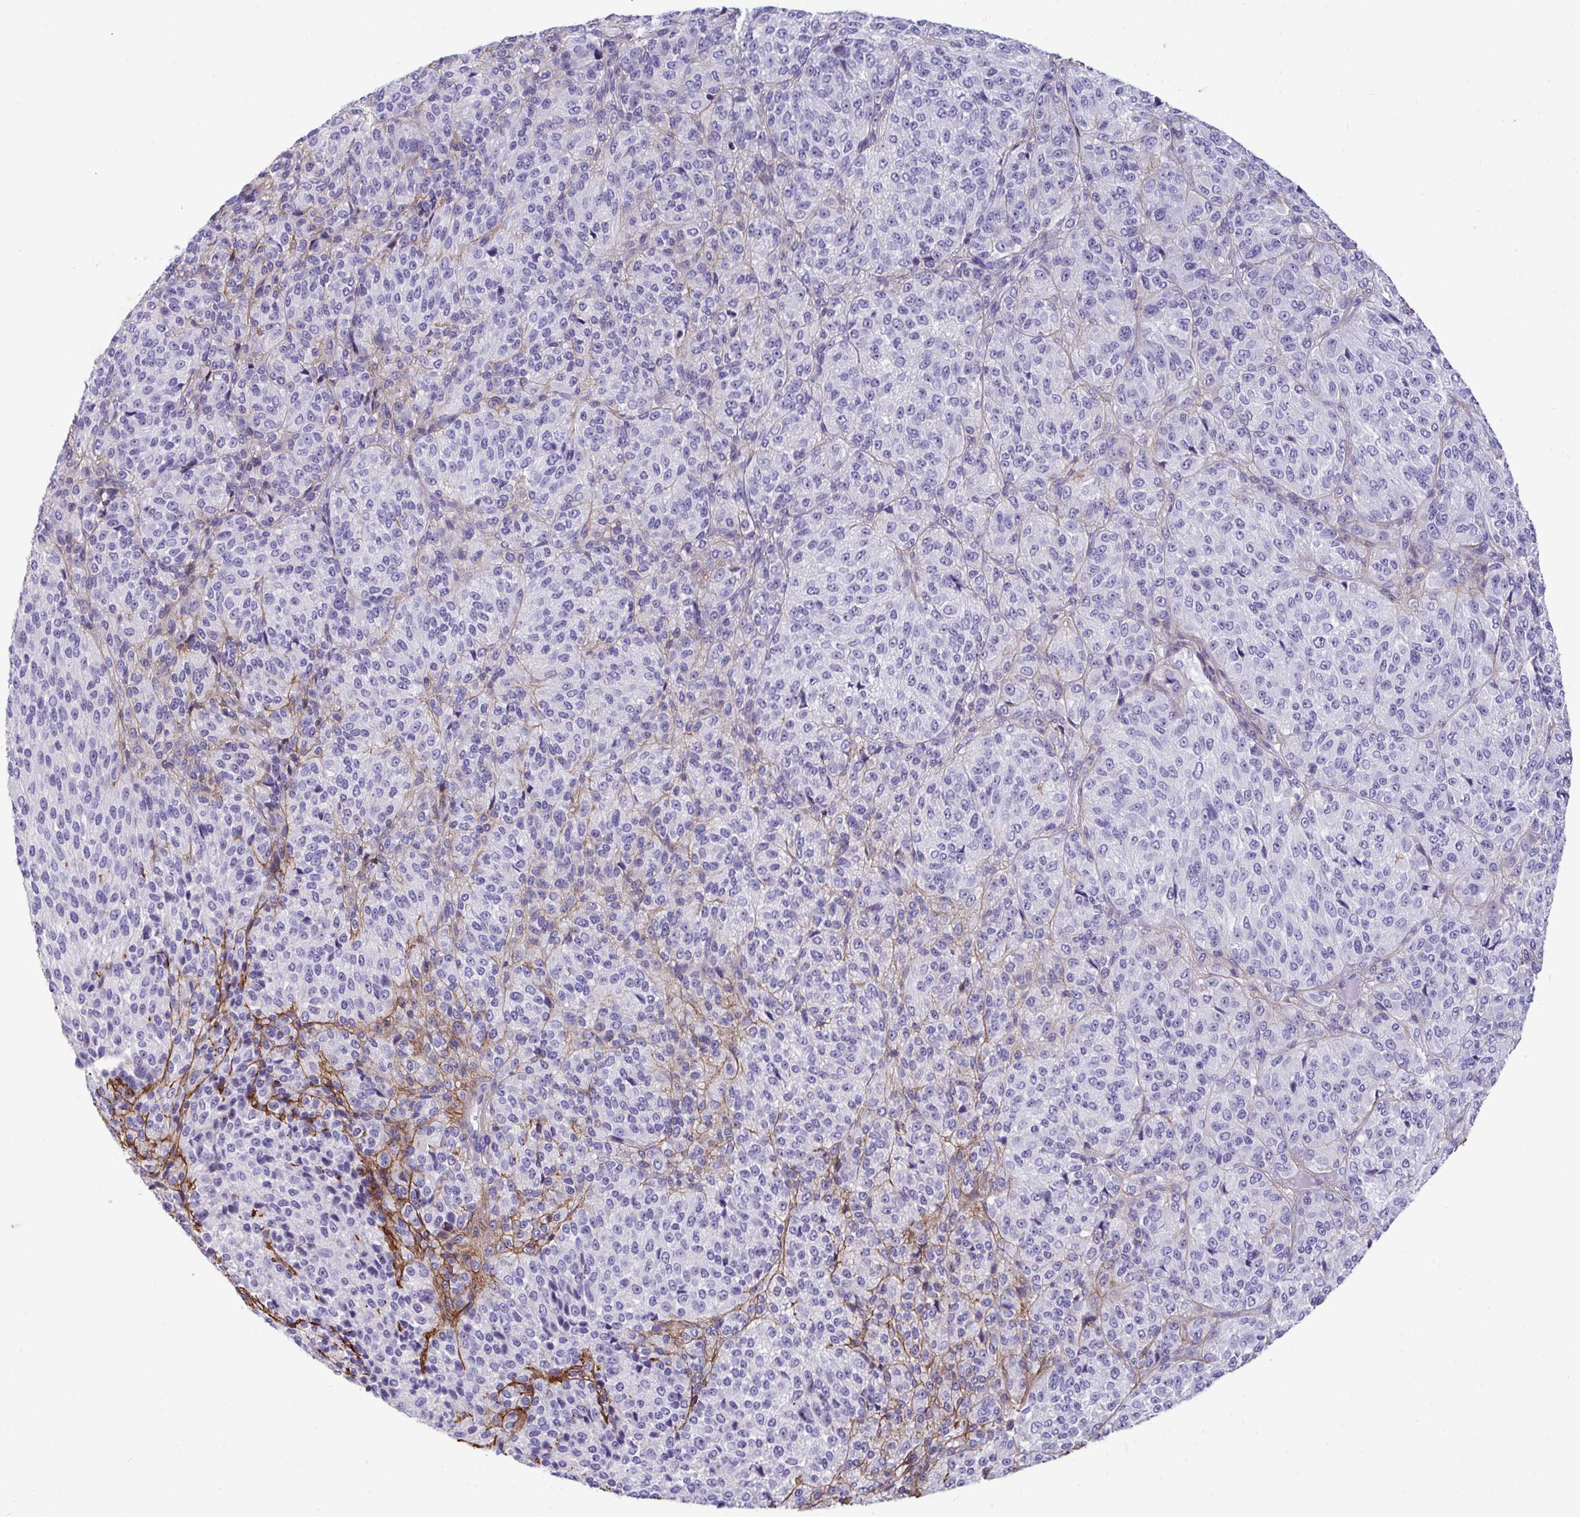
{"staining": {"intensity": "negative", "quantity": "none", "location": "none"}, "tissue": "melanoma", "cell_type": "Tumor cells", "image_type": "cancer", "snomed": [{"axis": "morphology", "description": "Malignant melanoma, Metastatic site"}, {"axis": "topography", "description": "Brain"}], "caption": "This is an immunohistochemistry (IHC) photomicrograph of malignant melanoma (metastatic site). There is no expression in tumor cells.", "gene": "LHFPL6", "patient": {"sex": "female", "age": 56}}